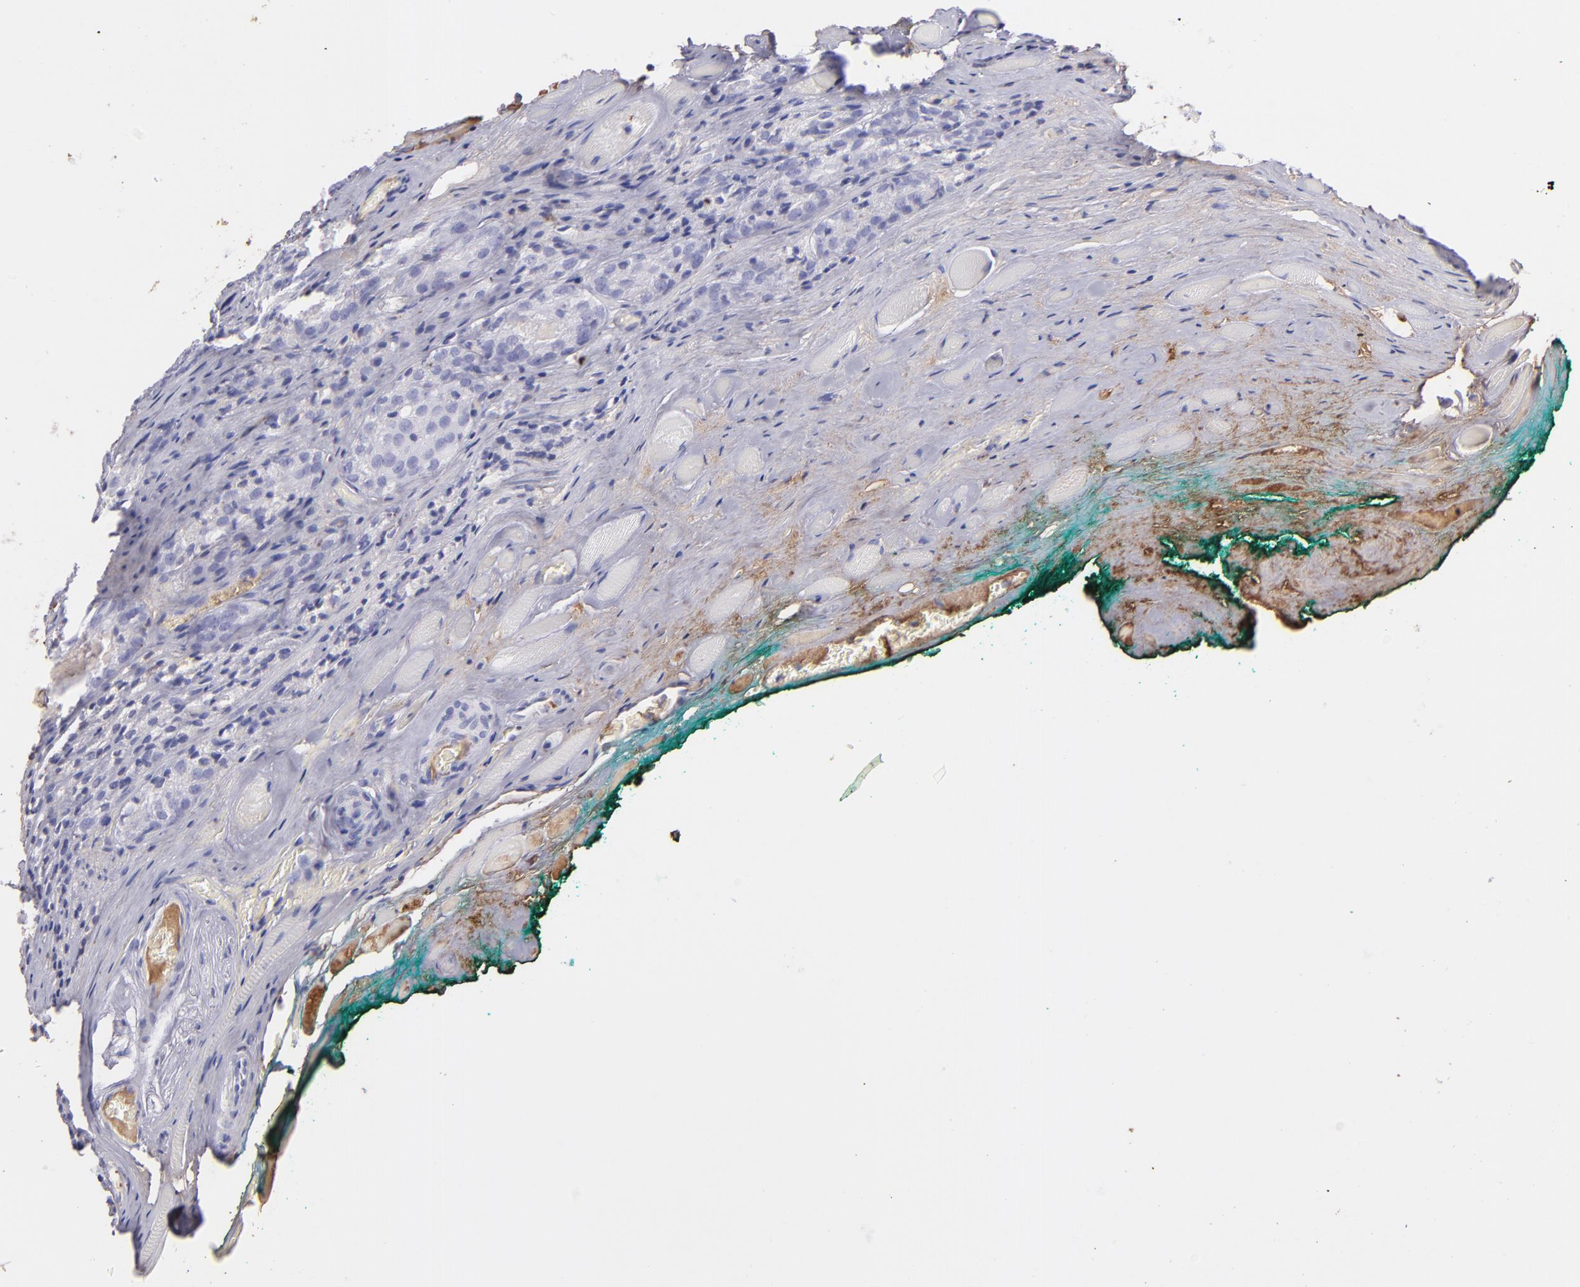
{"staining": {"intensity": "negative", "quantity": "none", "location": "none"}, "tissue": "prostate cancer", "cell_type": "Tumor cells", "image_type": "cancer", "snomed": [{"axis": "morphology", "description": "Adenocarcinoma, Medium grade"}, {"axis": "topography", "description": "Prostate"}], "caption": "Immunohistochemistry (IHC) micrograph of neoplastic tissue: human prostate cancer stained with DAB (3,3'-diaminobenzidine) exhibits no significant protein positivity in tumor cells. (IHC, brightfield microscopy, high magnification).", "gene": "FGB", "patient": {"sex": "male", "age": 60}}